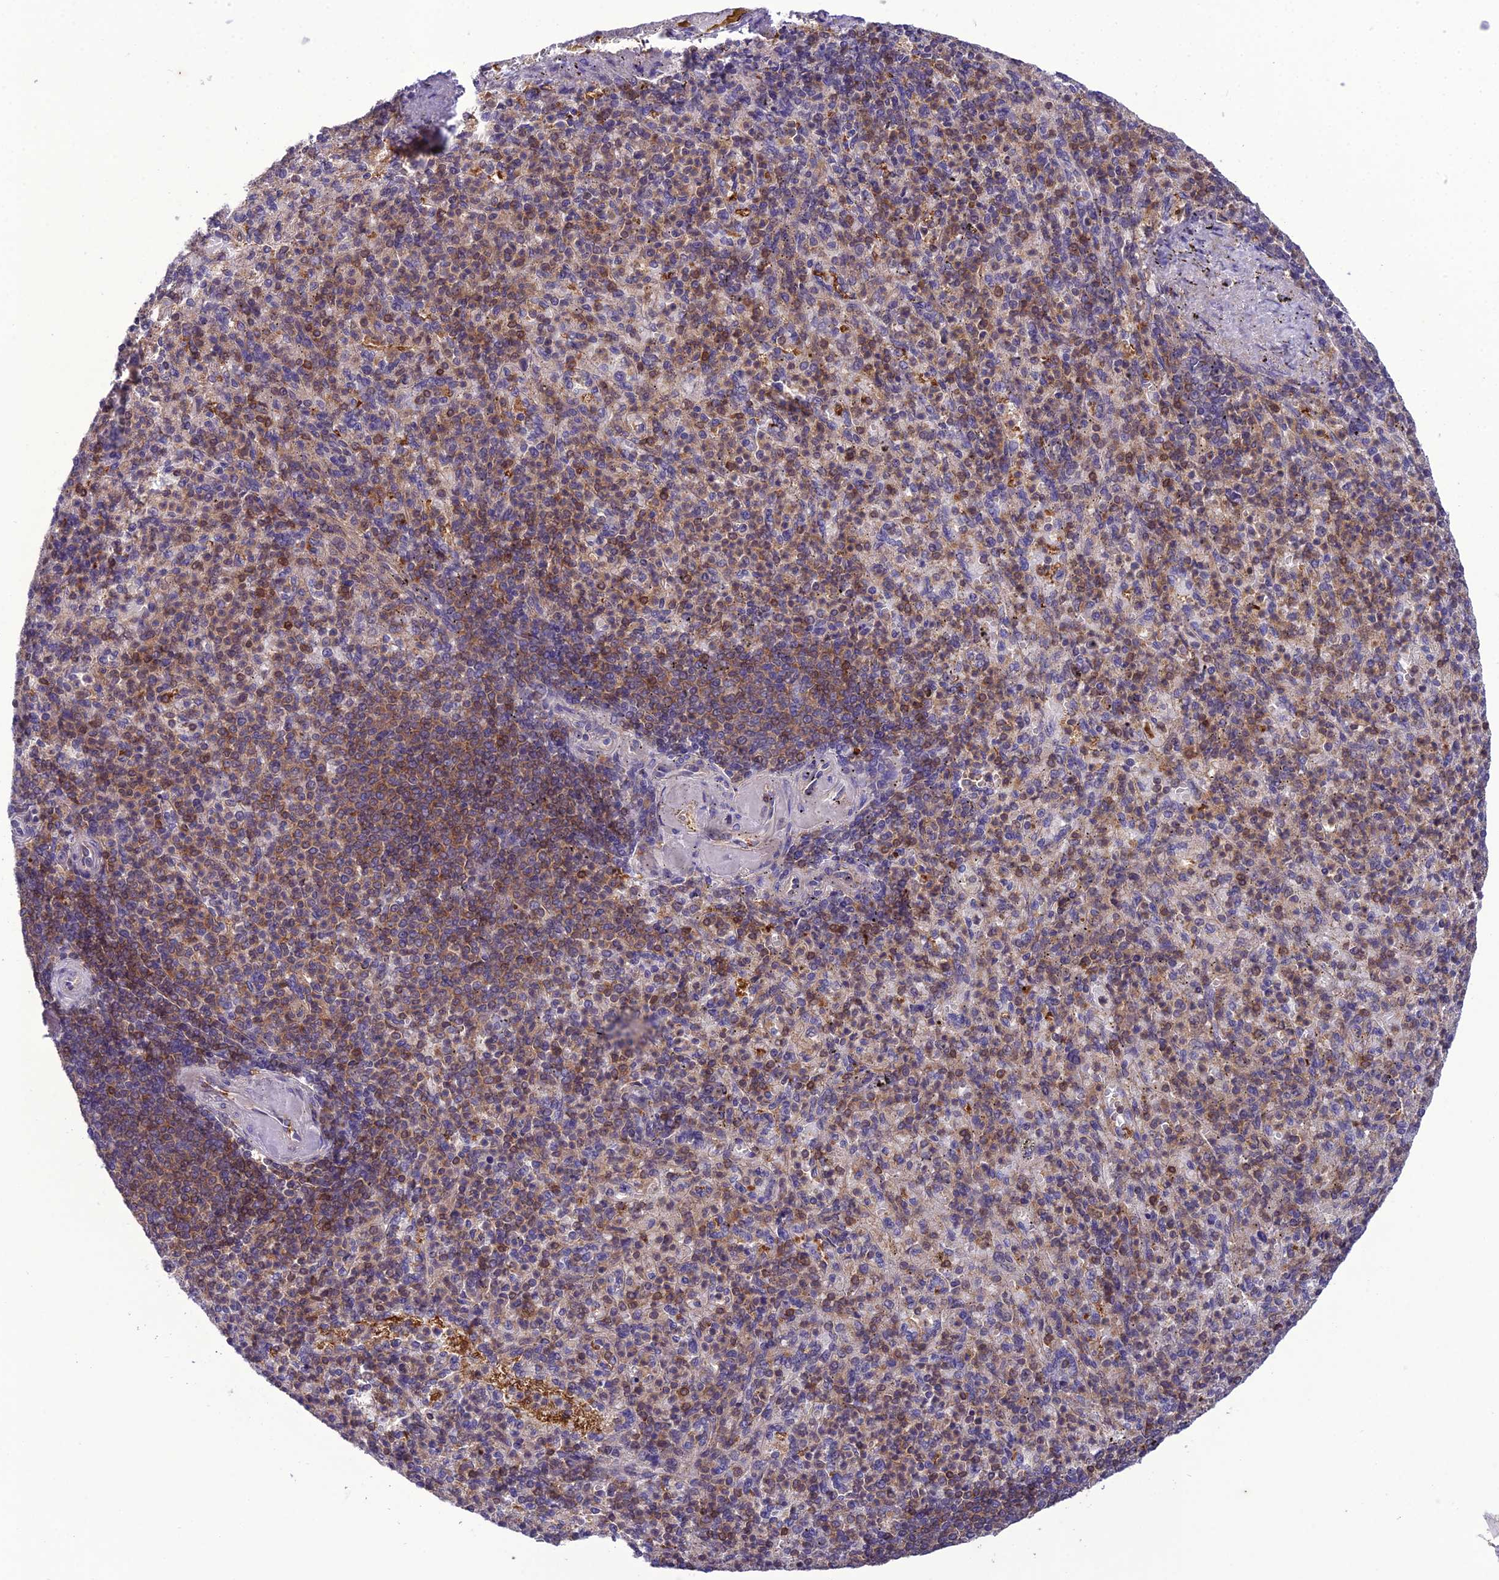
{"staining": {"intensity": "moderate", "quantity": "25%-75%", "location": "cytoplasmic/membranous,nuclear"}, "tissue": "spleen", "cell_type": "Cells in red pulp", "image_type": "normal", "snomed": [{"axis": "morphology", "description": "Normal tissue, NOS"}, {"axis": "topography", "description": "Spleen"}], "caption": "Immunohistochemistry (IHC) (DAB) staining of normal human spleen exhibits moderate cytoplasmic/membranous,nuclear protein expression in approximately 25%-75% of cells in red pulp. Ihc stains the protein of interest in brown and the nuclei are stained blue.", "gene": "GDF6", "patient": {"sex": "female", "age": 74}}